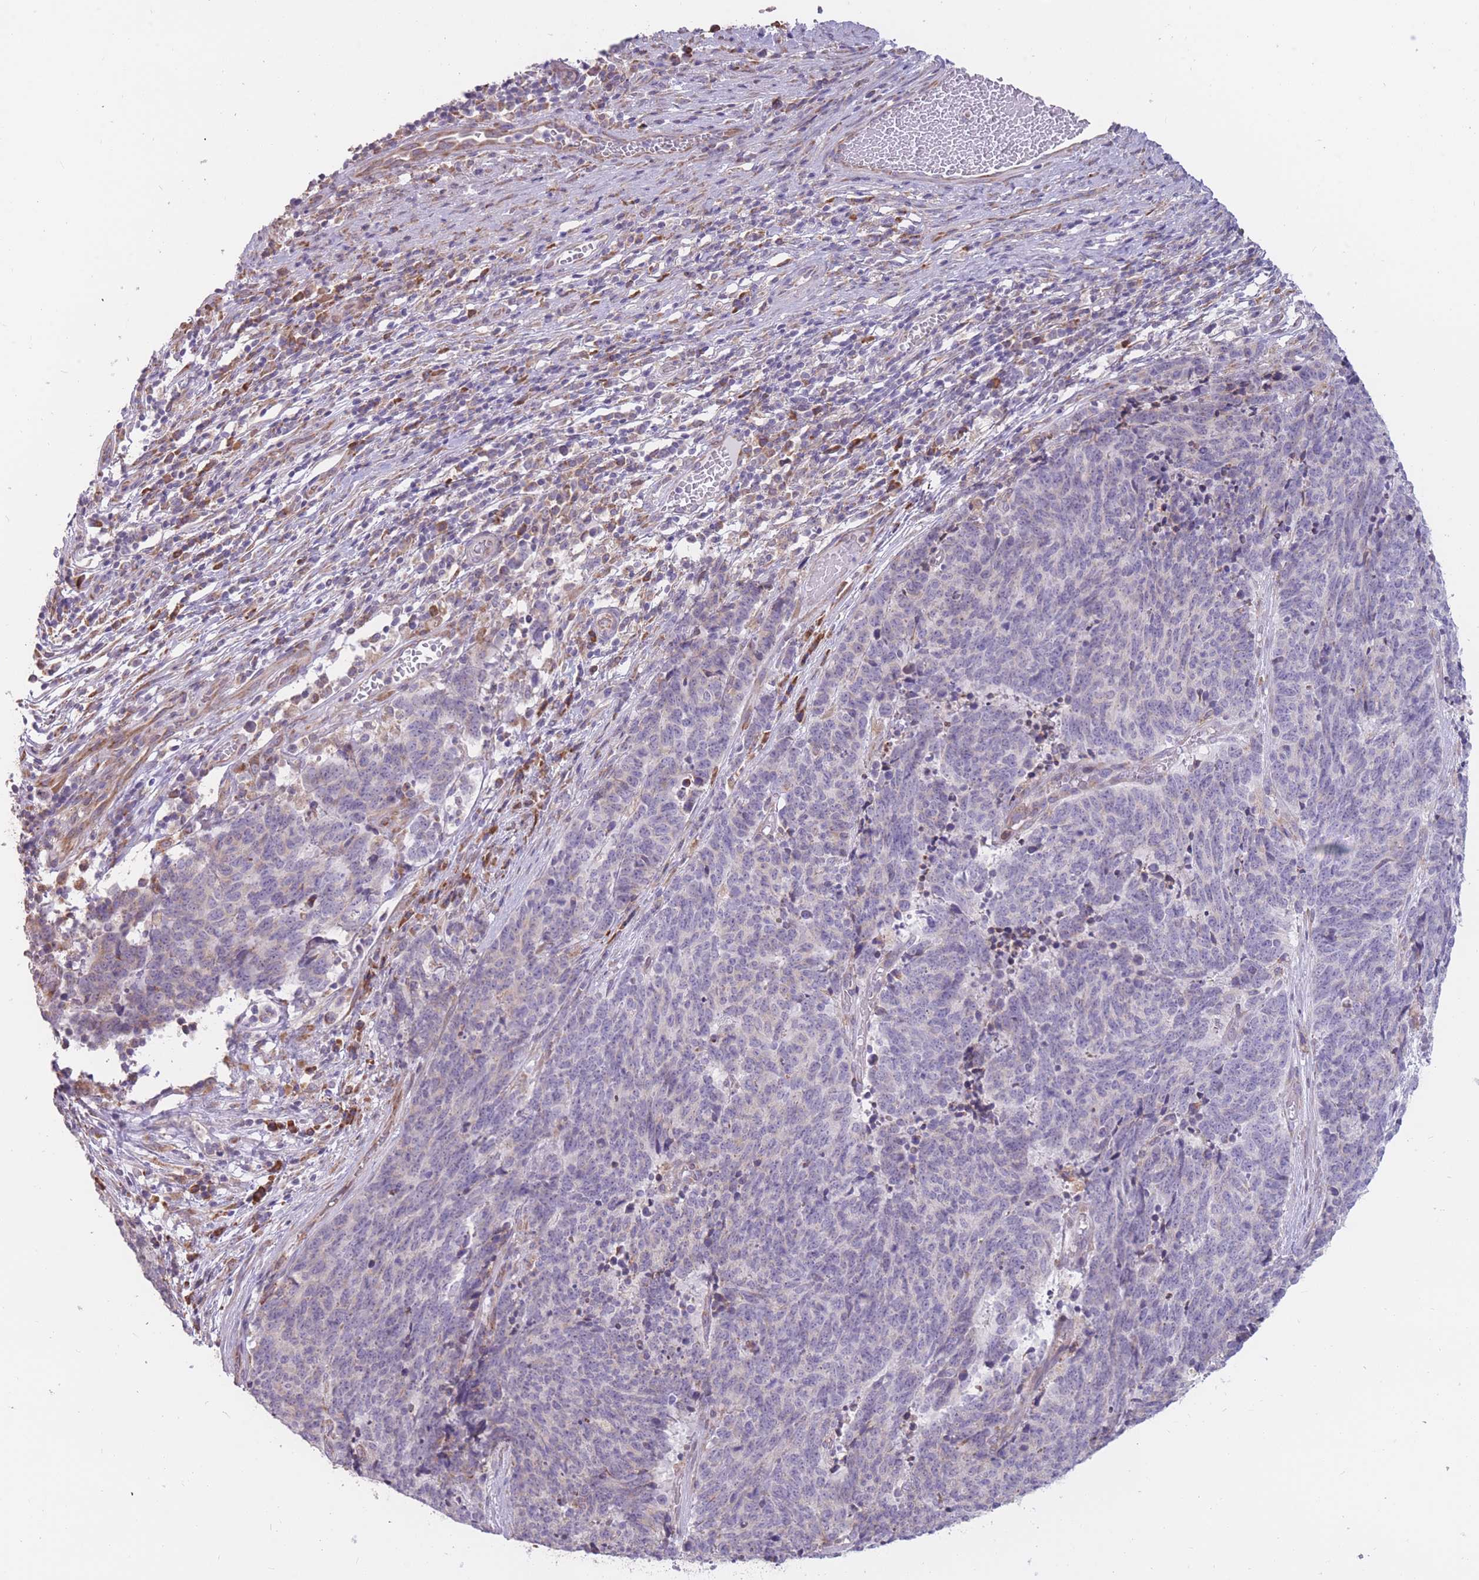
{"staining": {"intensity": "negative", "quantity": "none", "location": "none"}, "tissue": "cervical cancer", "cell_type": "Tumor cells", "image_type": "cancer", "snomed": [{"axis": "morphology", "description": "Squamous cell carcinoma, NOS"}, {"axis": "topography", "description": "Cervix"}], "caption": "The photomicrograph reveals no staining of tumor cells in cervical cancer (squamous cell carcinoma).", "gene": "TRAPPC5", "patient": {"sex": "female", "age": 29}}